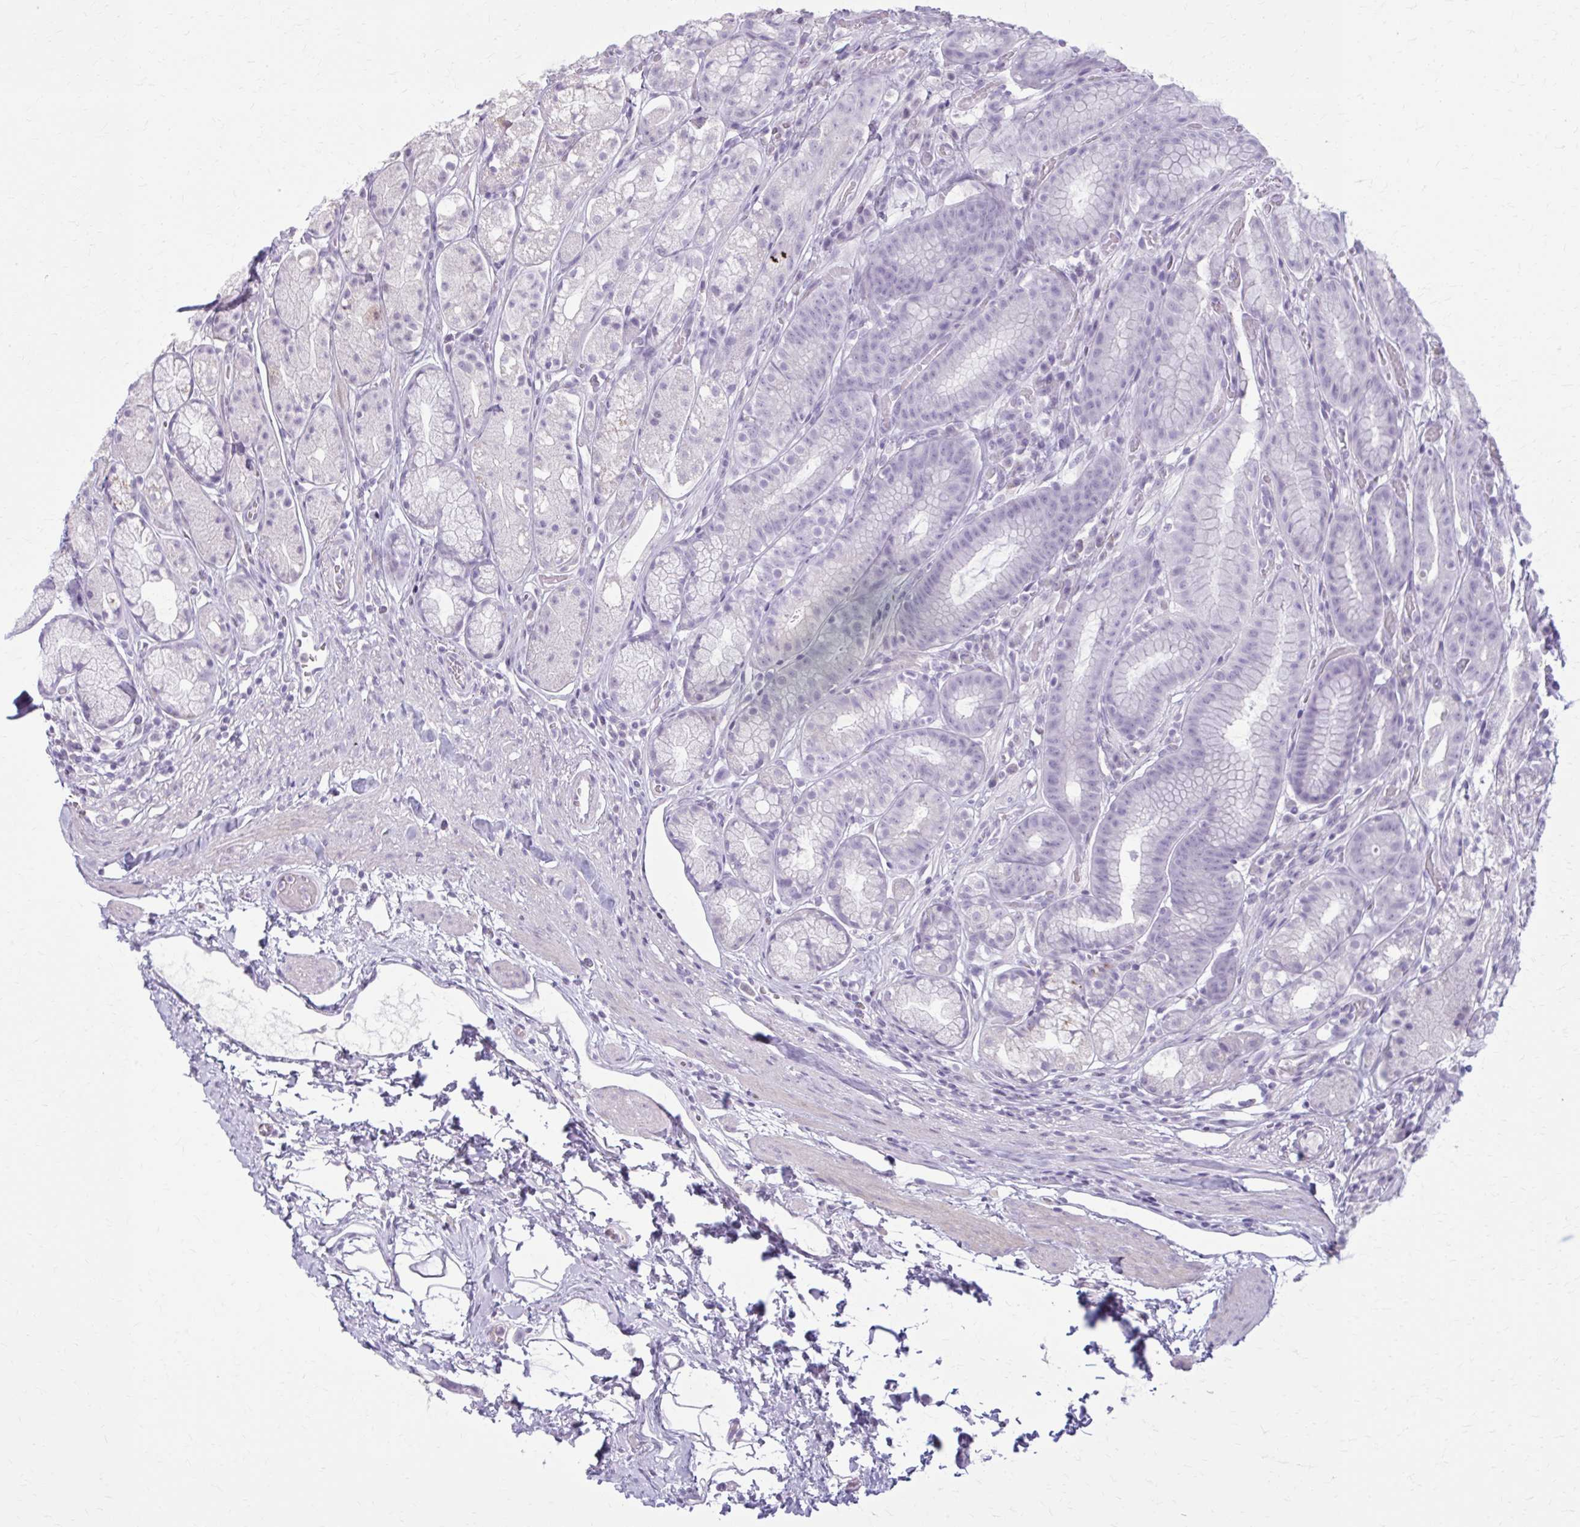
{"staining": {"intensity": "moderate", "quantity": "<25%", "location": "cytoplasmic/membranous"}, "tissue": "stomach", "cell_type": "Glandular cells", "image_type": "normal", "snomed": [{"axis": "morphology", "description": "Normal tissue, NOS"}, {"axis": "topography", "description": "Smooth muscle"}, {"axis": "topography", "description": "Stomach"}], "caption": "Glandular cells show moderate cytoplasmic/membranous staining in approximately <25% of cells in unremarkable stomach. (IHC, brightfield microscopy, high magnification).", "gene": "OR4B1", "patient": {"sex": "male", "age": 70}}